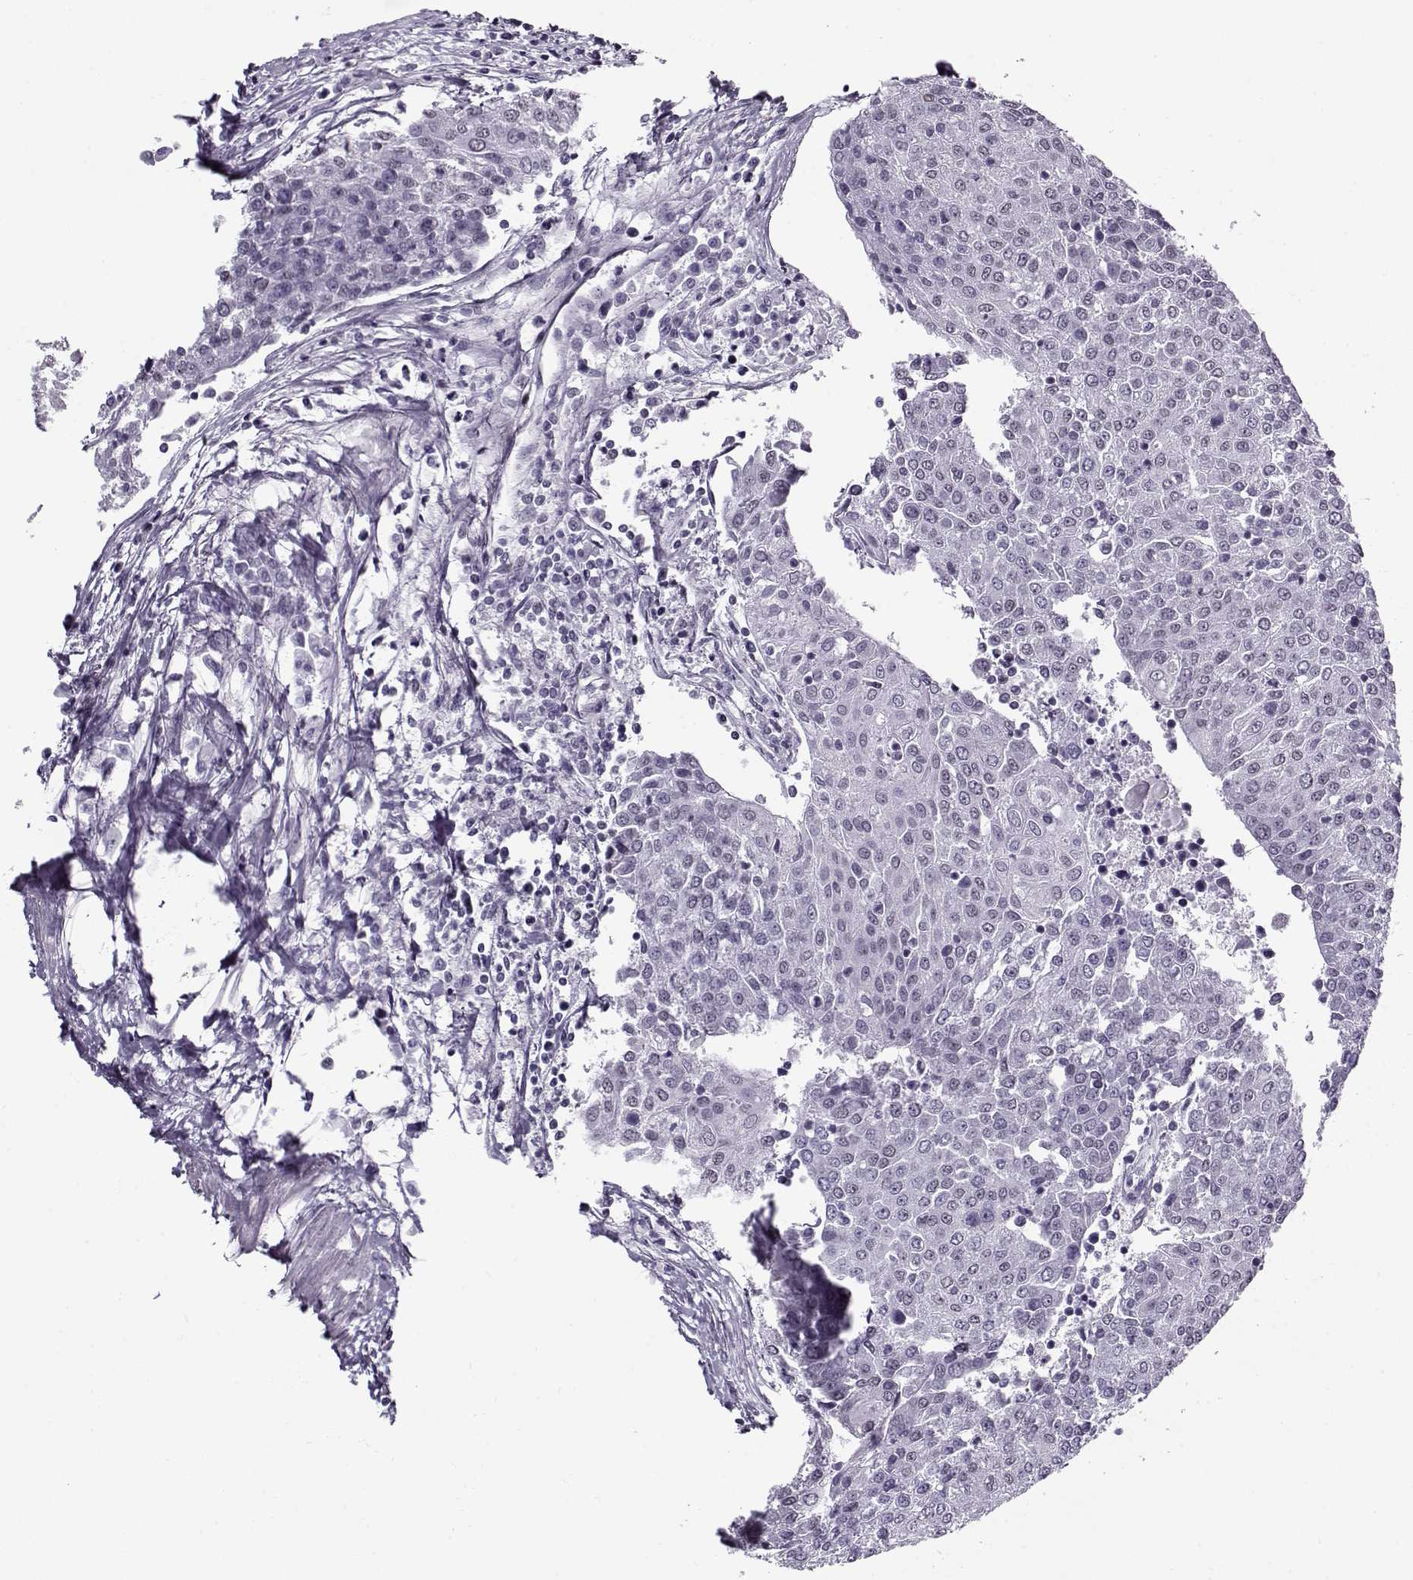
{"staining": {"intensity": "negative", "quantity": "none", "location": "none"}, "tissue": "urothelial cancer", "cell_type": "Tumor cells", "image_type": "cancer", "snomed": [{"axis": "morphology", "description": "Urothelial carcinoma, High grade"}, {"axis": "topography", "description": "Urinary bladder"}], "caption": "An IHC histopathology image of urothelial cancer is shown. There is no staining in tumor cells of urothelial cancer.", "gene": "PRMT8", "patient": {"sex": "female", "age": 85}}